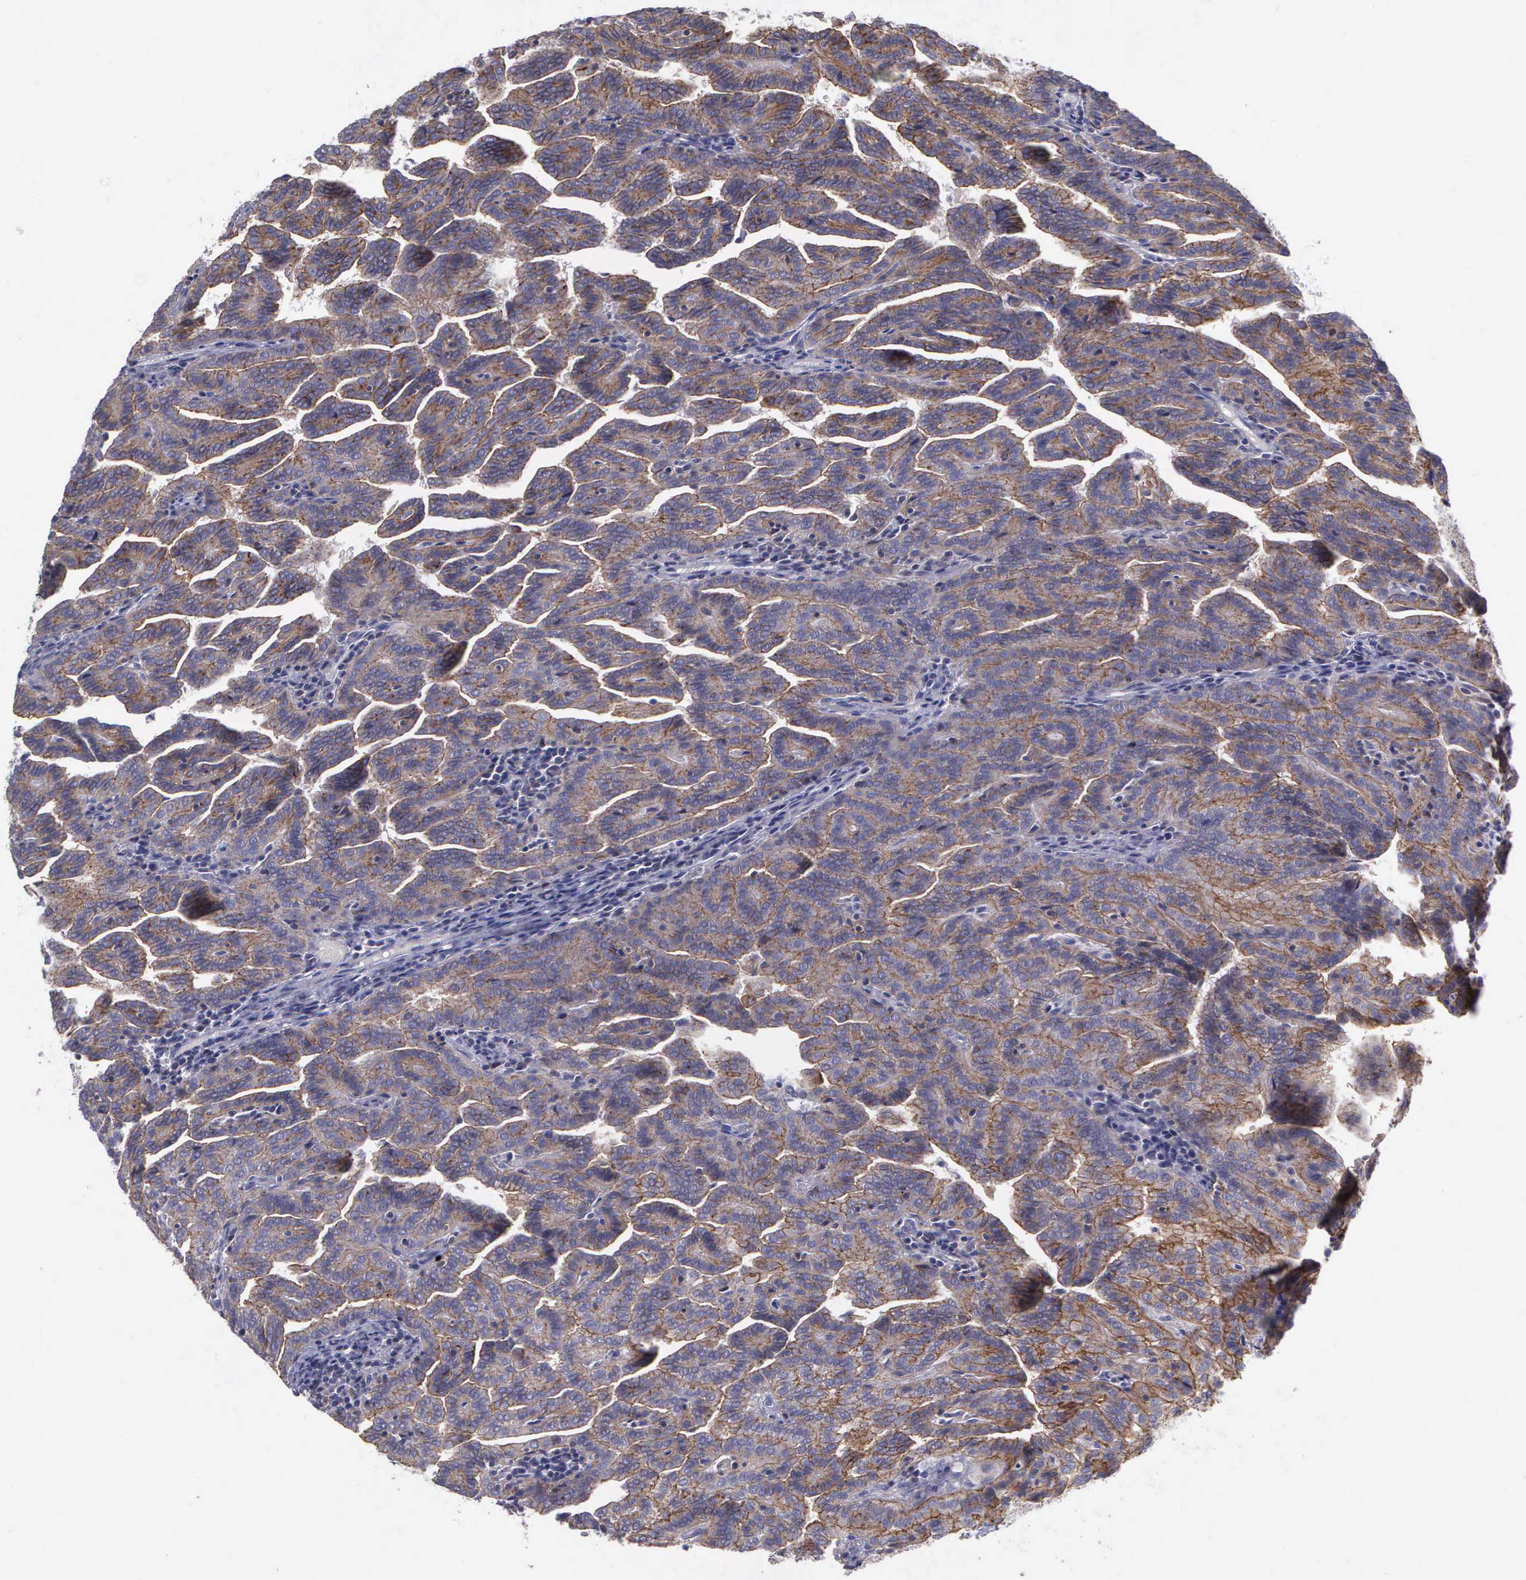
{"staining": {"intensity": "weak", "quantity": ">75%", "location": "cytoplasmic/membranous"}, "tissue": "renal cancer", "cell_type": "Tumor cells", "image_type": "cancer", "snomed": [{"axis": "morphology", "description": "Adenocarcinoma, NOS"}, {"axis": "topography", "description": "Kidney"}], "caption": "A histopathology image showing weak cytoplasmic/membranous positivity in approximately >75% of tumor cells in renal cancer (adenocarcinoma), as visualized by brown immunohistochemical staining.", "gene": "MICAL3", "patient": {"sex": "male", "age": 61}}